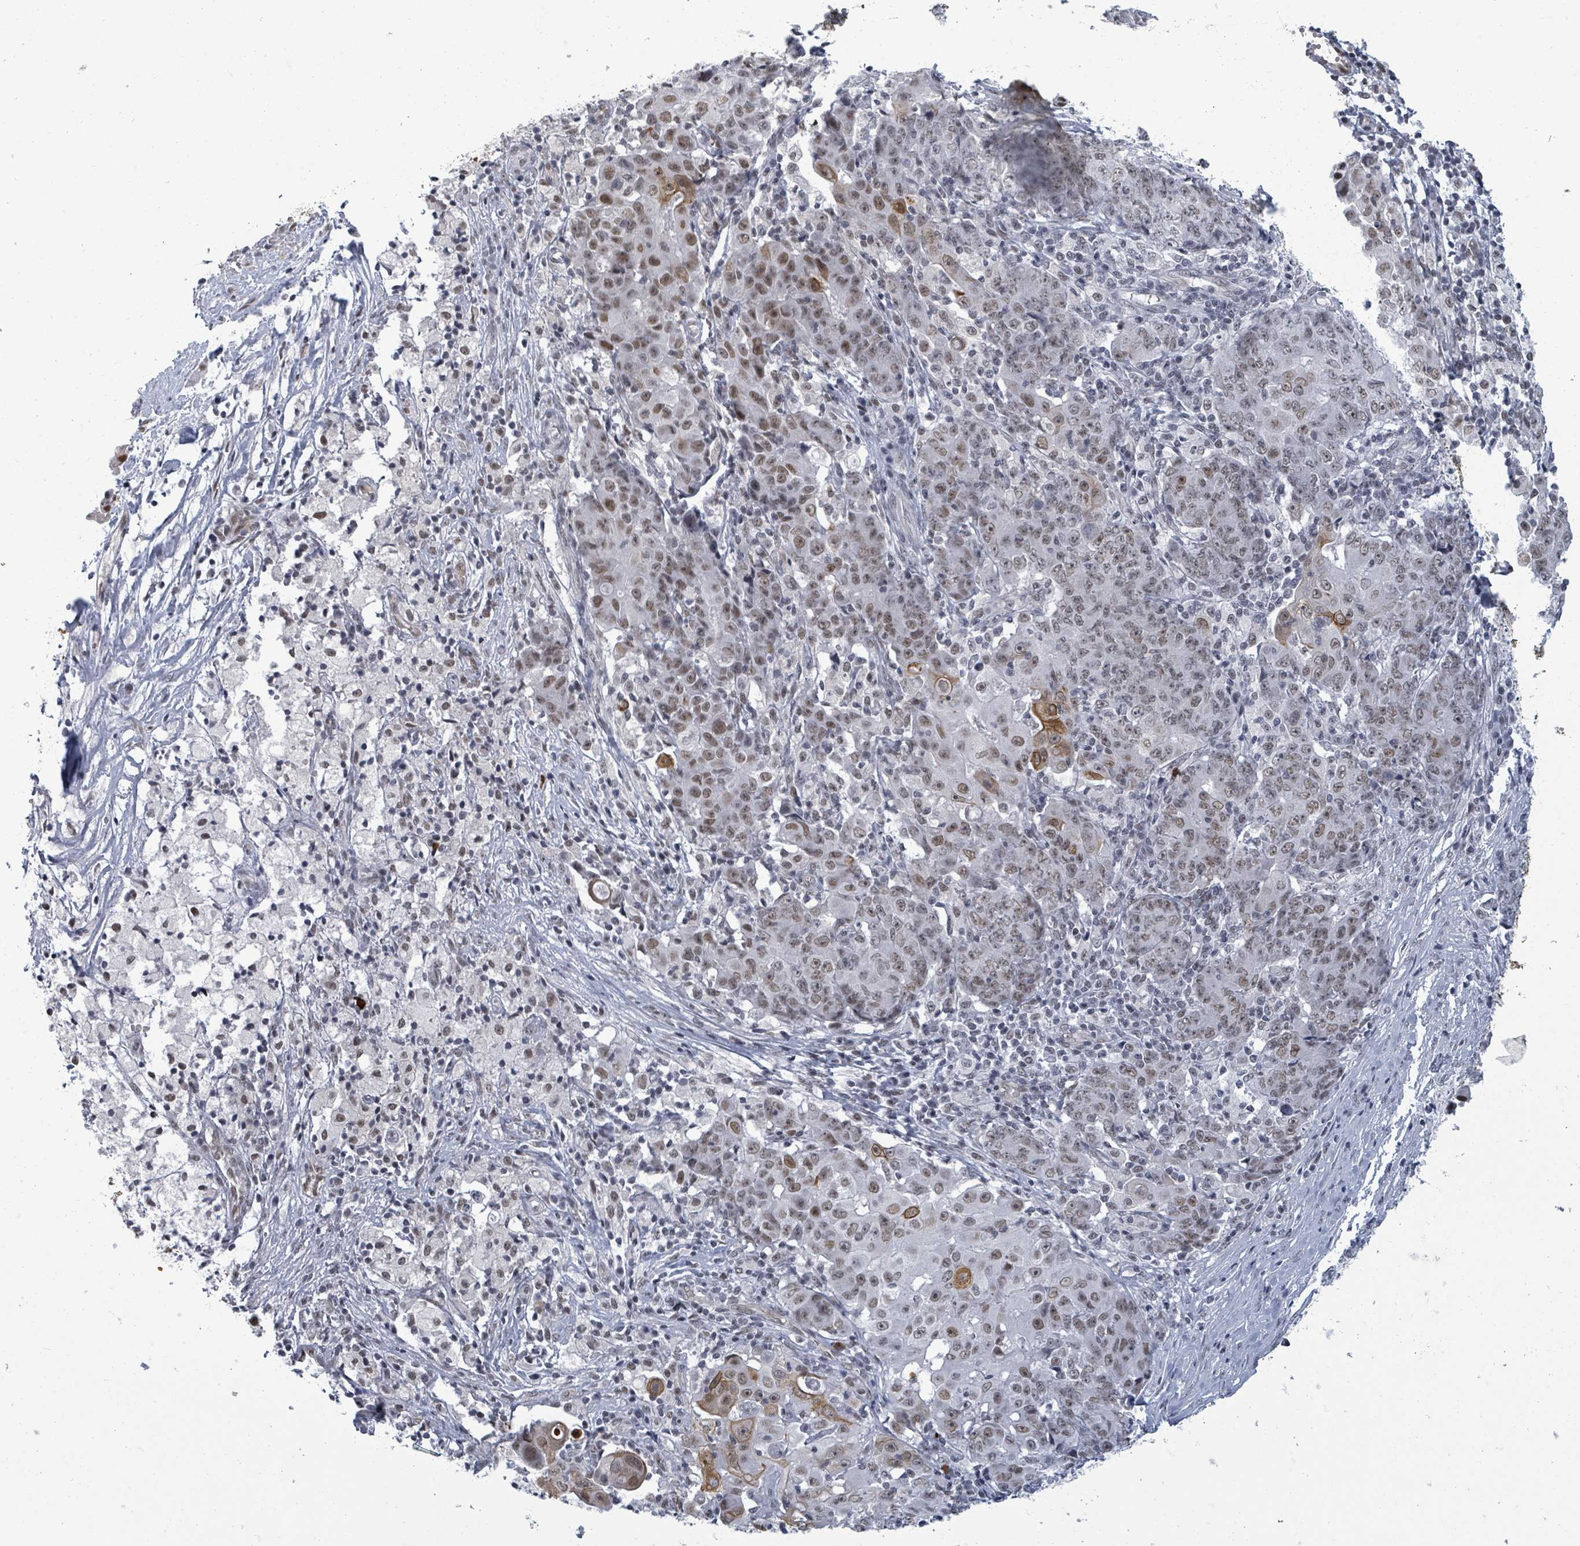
{"staining": {"intensity": "moderate", "quantity": "<25%", "location": "cytoplasmic/membranous,nuclear"}, "tissue": "ovarian cancer", "cell_type": "Tumor cells", "image_type": "cancer", "snomed": [{"axis": "morphology", "description": "Carcinoma, endometroid"}, {"axis": "topography", "description": "Ovary"}], "caption": "Endometroid carcinoma (ovarian) stained with a protein marker shows moderate staining in tumor cells.", "gene": "ERCC5", "patient": {"sex": "female", "age": 42}}